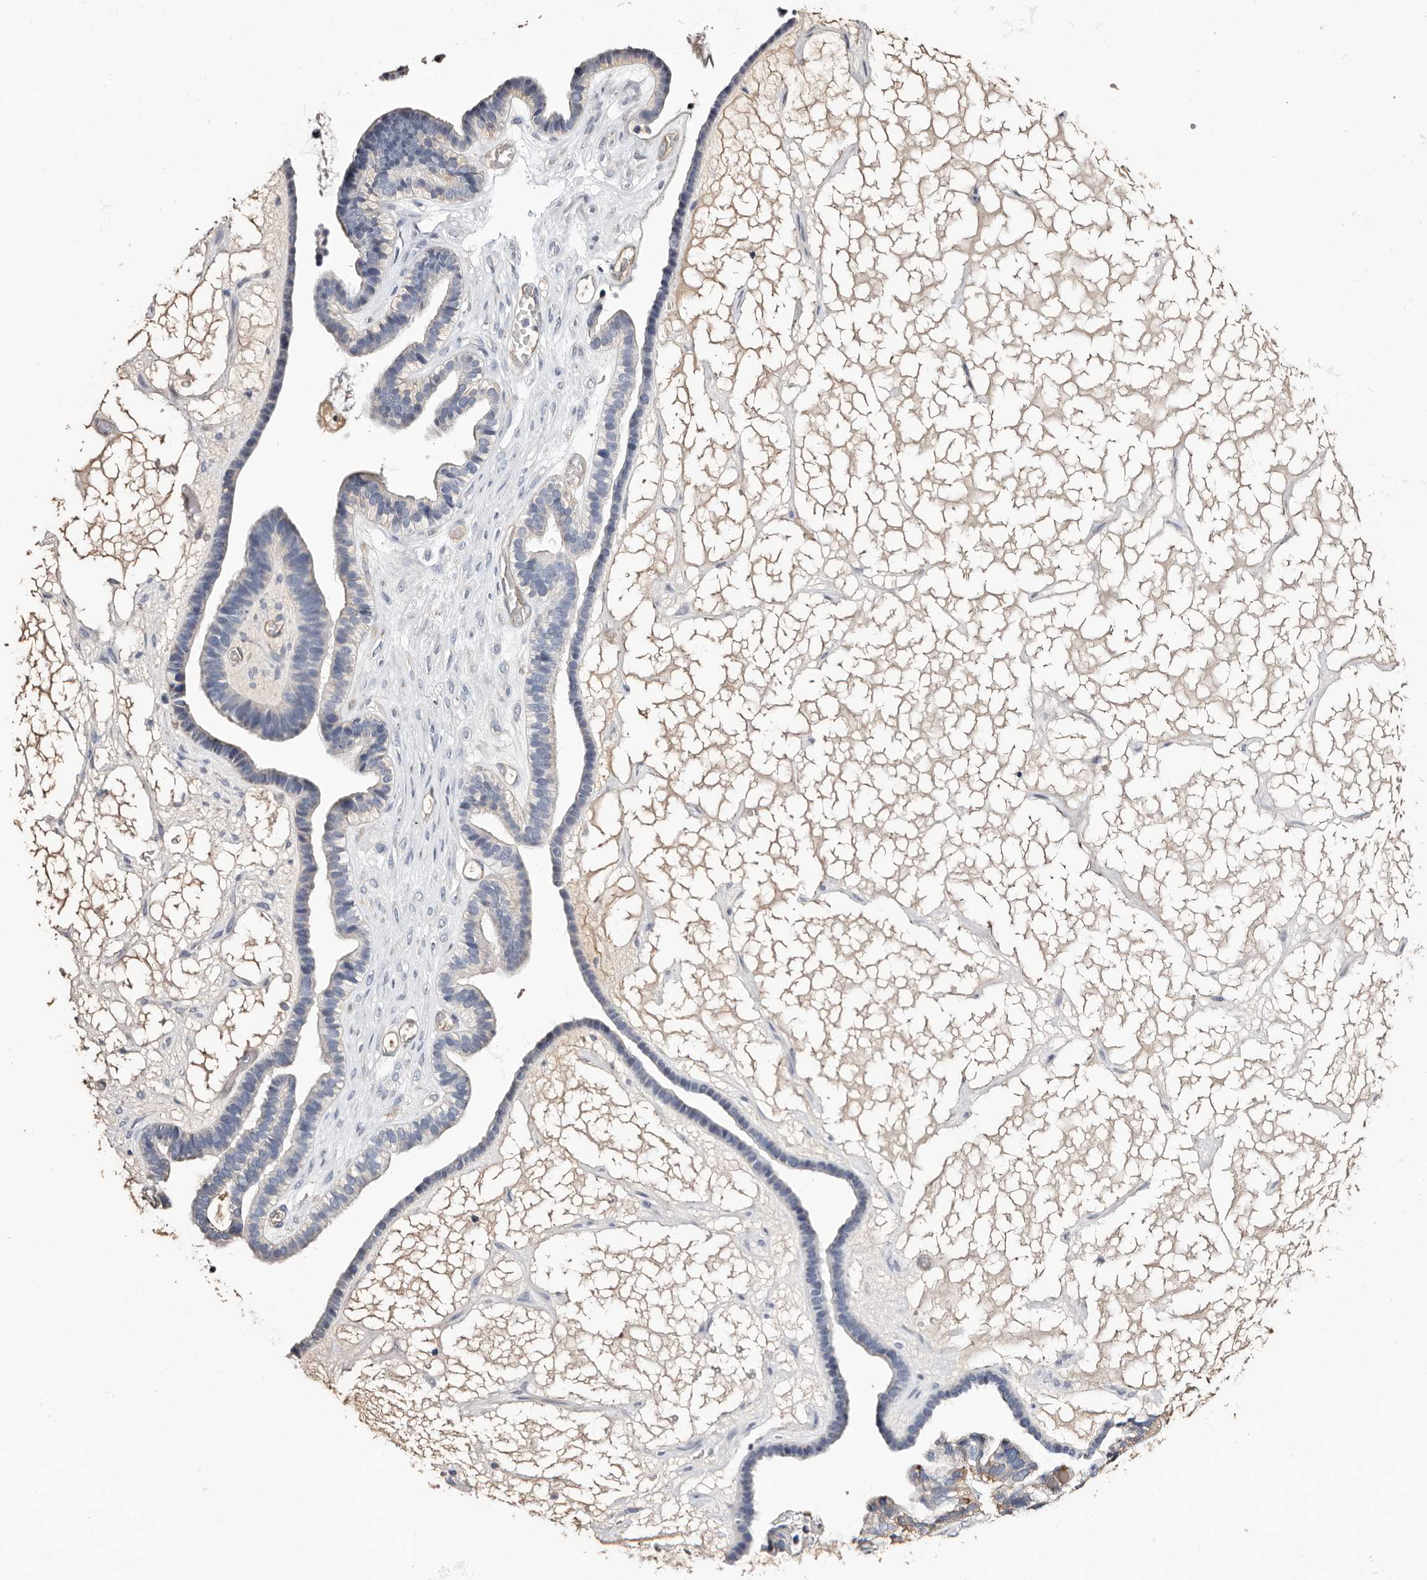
{"staining": {"intensity": "negative", "quantity": "none", "location": "none"}, "tissue": "ovarian cancer", "cell_type": "Tumor cells", "image_type": "cancer", "snomed": [{"axis": "morphology", "description": "Cystadenocarcinoma, serous, NOS"}, {"axis": "topography", "description": "Ovary"}], "caption": "Tumor cells show no significant staining in ovarian cancer.", "gene": "TGM2", "patient": {"sex": "female", "age": 56}}